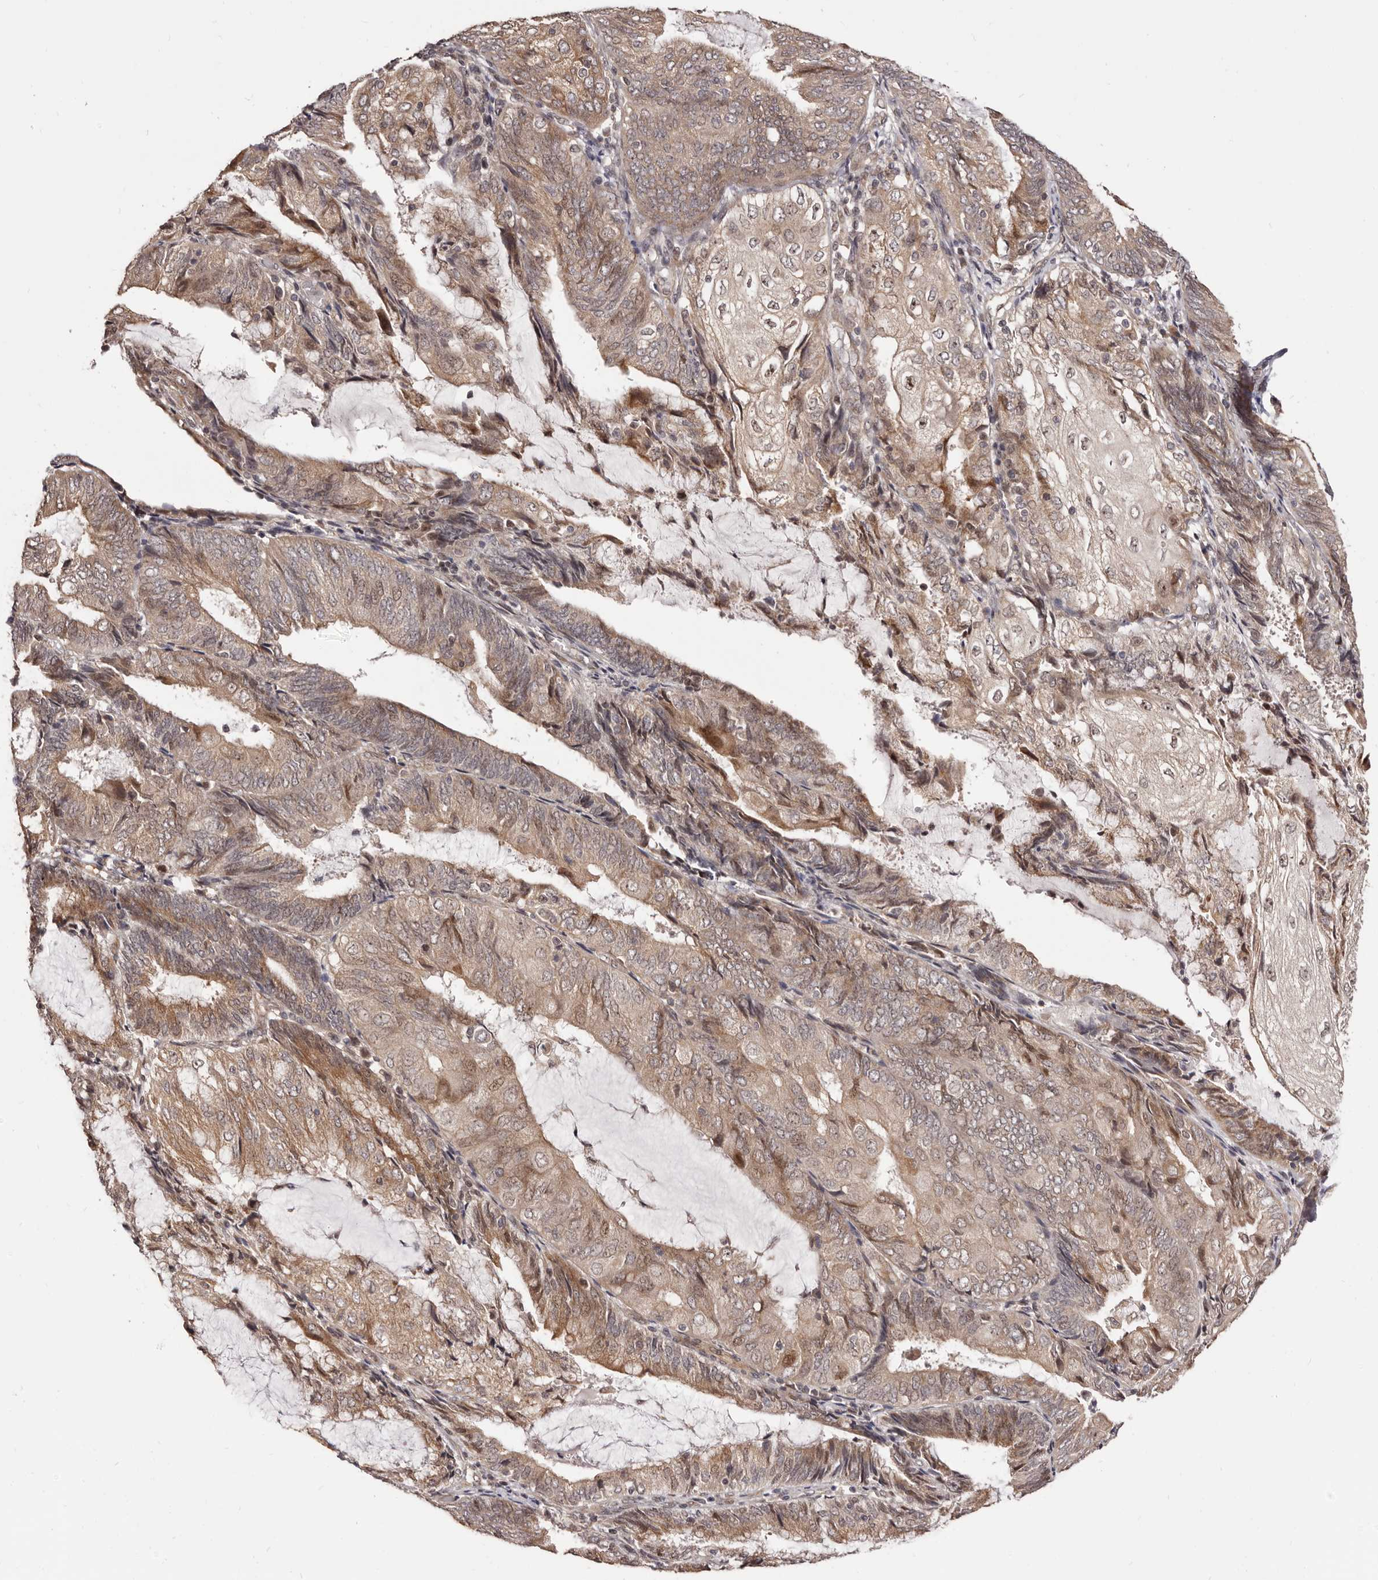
{"staining": {"intensity": "moderate", "quantity": ">75%", "location": "cytoplasmic/membranous,nuclear"}, "tissue": "endometrial cancer", "cell_type": "Tumor cells", "image_type": "cancer", "snomed": [{"axis": "morphology", "description": "Adenocarcinoma, NOS"}, {"axis": "topography", "description": "Endometrium"}], "caption": "Adenocarcinoma (endometrial) tissue displays moderate cytoplasmic/membranous and nuclear positivity in approximately >75% of tumor cells", "gene": "NOL12", "patient": {"sex": "female", "age": 81}}